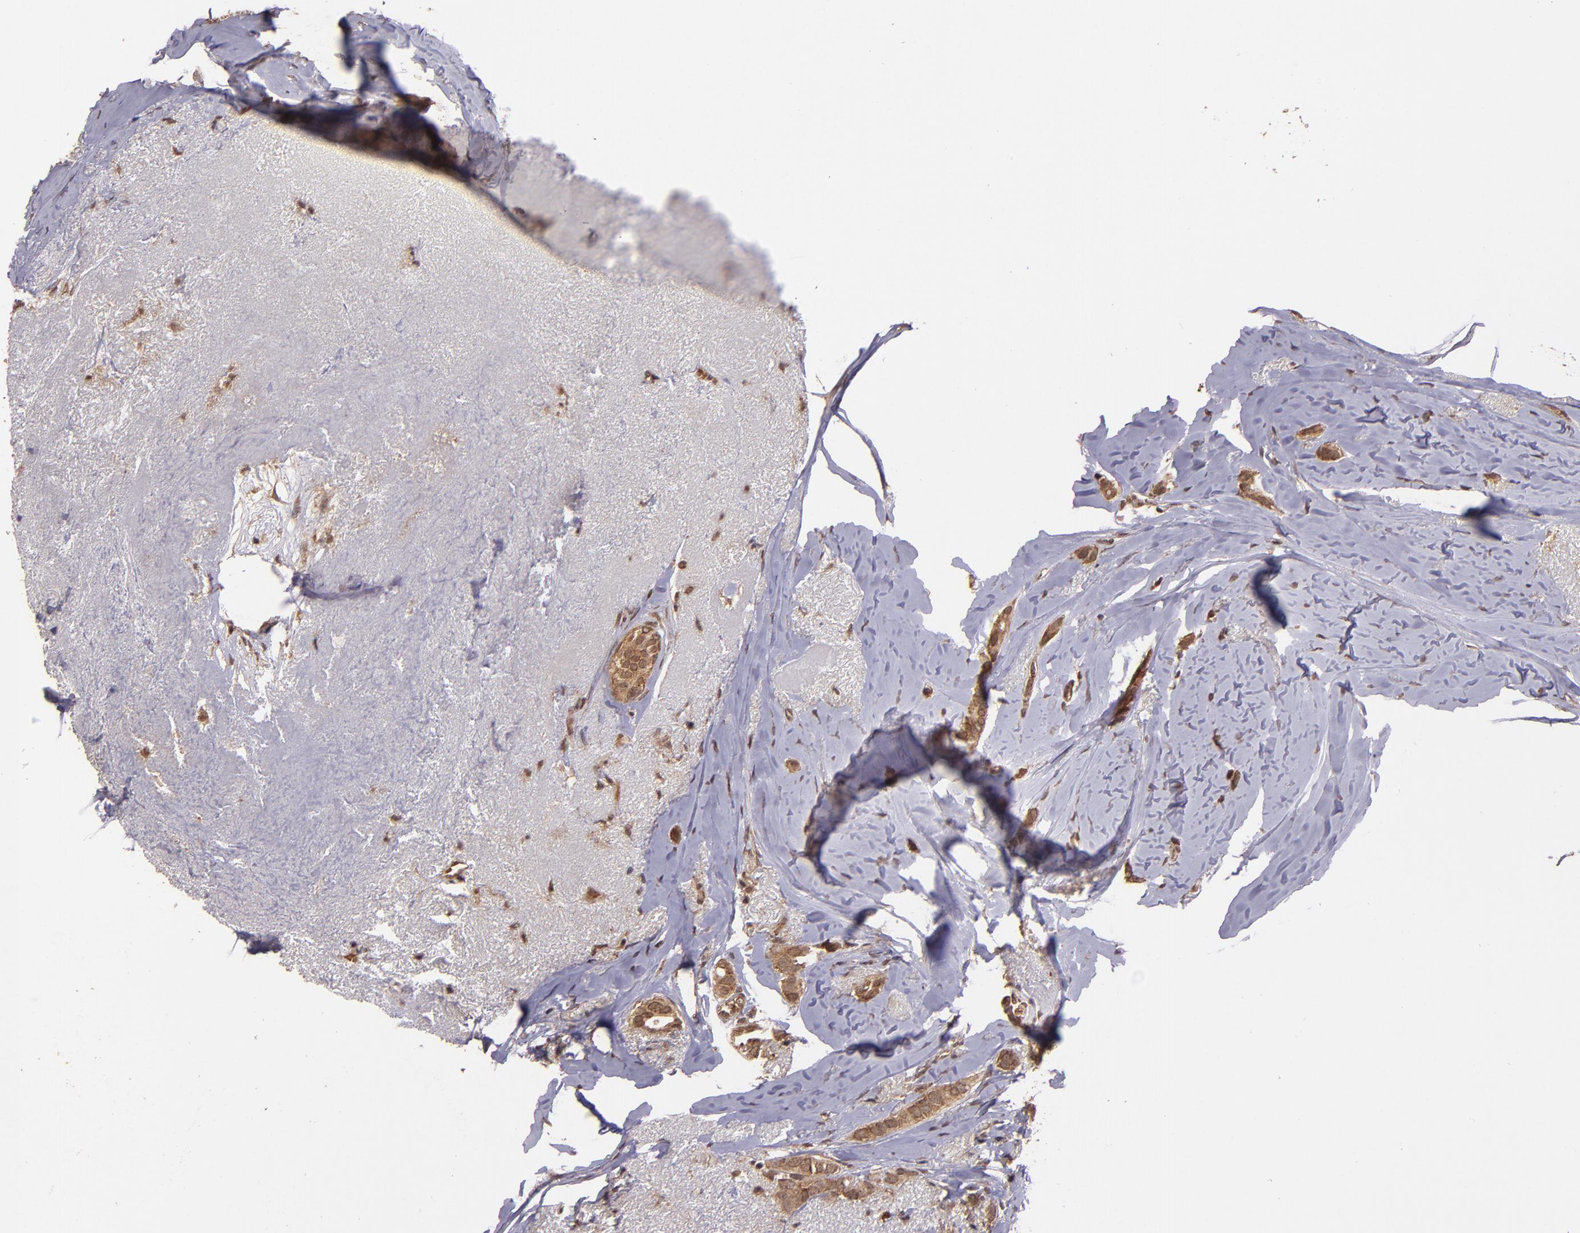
{"staining": {"intensity": "strong", "quantity": ">75%", "location": "cytoplasmic/membranous"}, "tissue": "breast cancer", "cell_type": "Tumor cells", "image_type": "cancer", "snomed": [{"axis": "morphology", "description": "Duct carcinoma"}, {"axis": "topography", "description": "Breast"}], "caption": "DAB immunohistochemical staining of human breast cancer (intraductal carcinoma) reveals strong cytoplasmic/membranous protein expression in about >75% of tumor cells.", "gene": "USP51", "patient": {"sex": "female", "age": 54}}